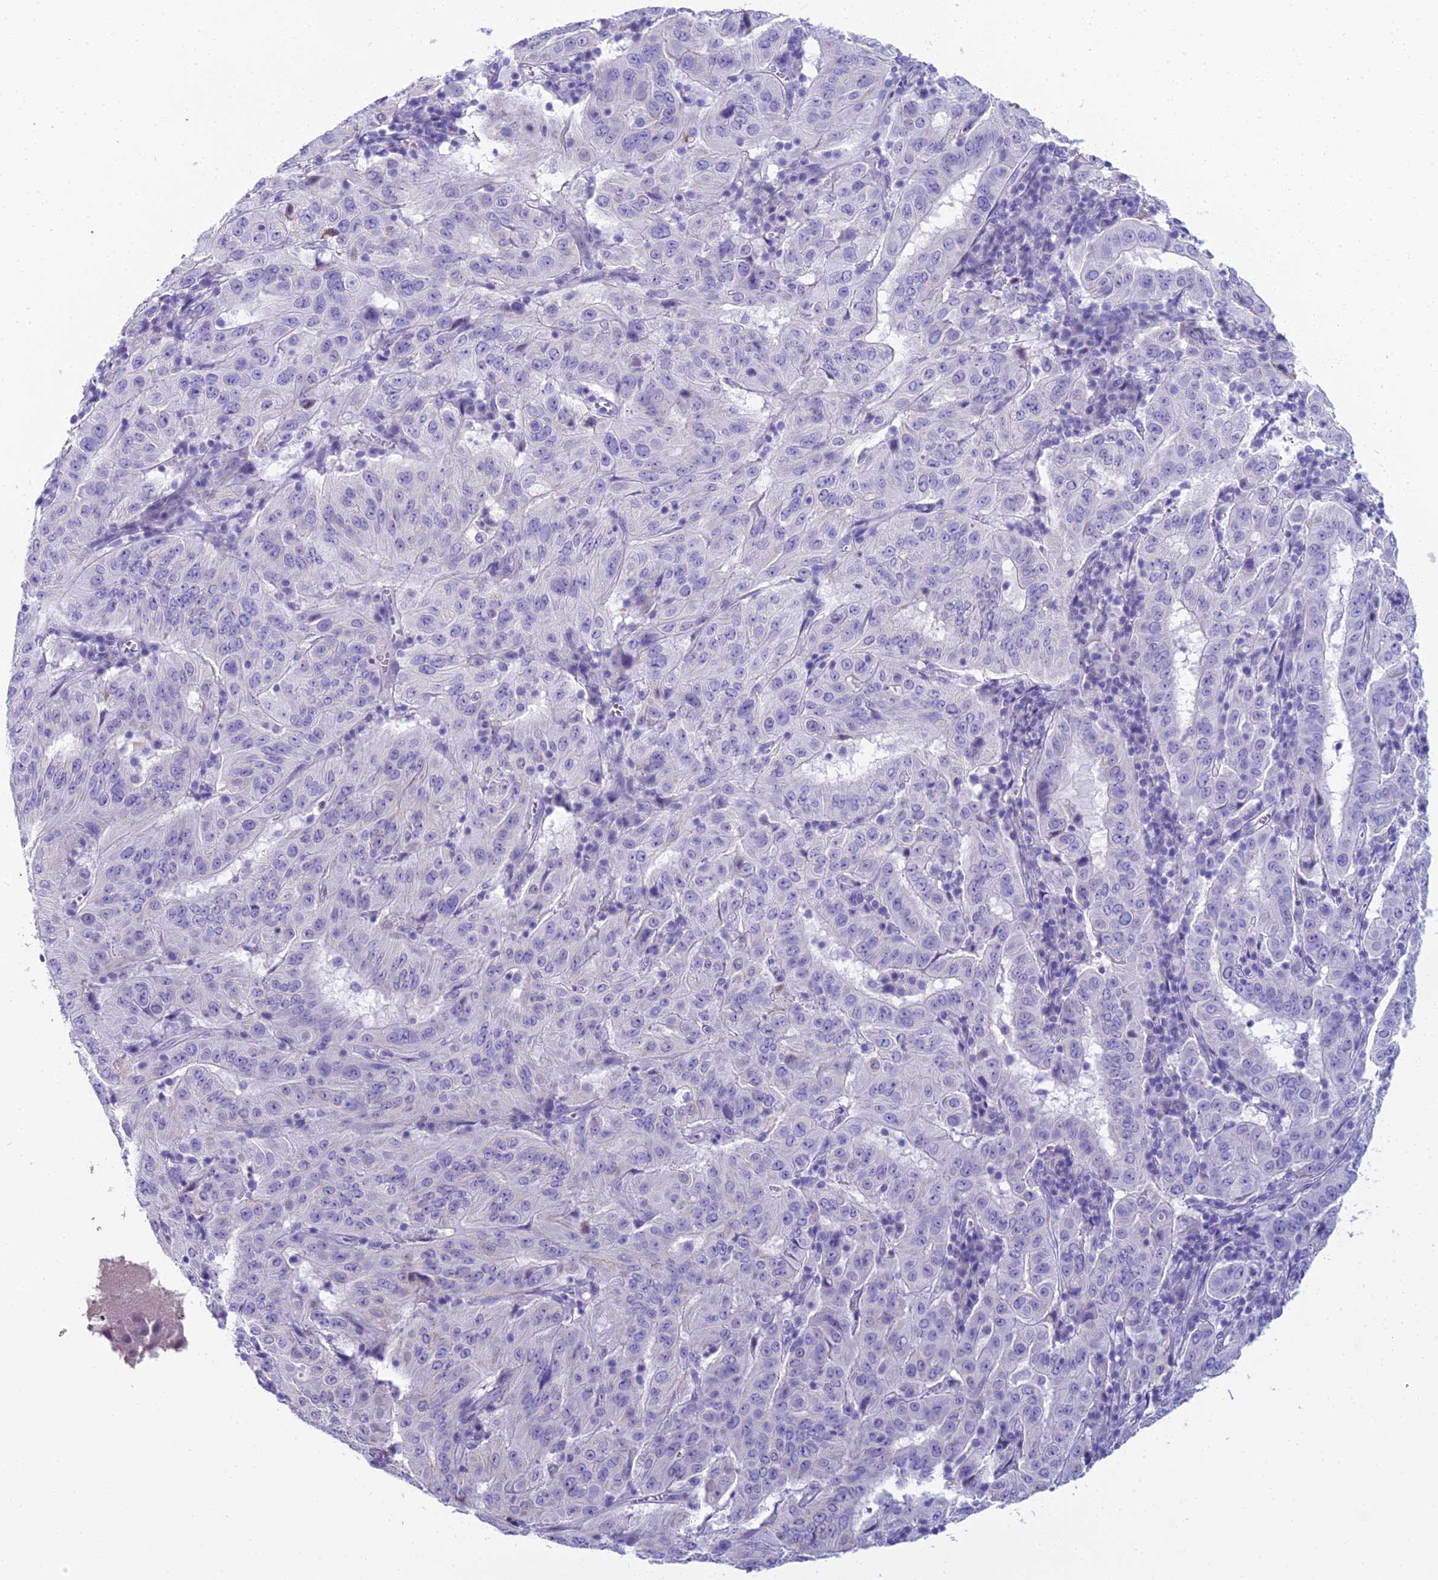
{"staining": {"intensity": "negative", "quantity": "none", "location": "none"}, "tissue": "pancreatic cancer", "cell_type": "Tumor cells", "image_type": "cancer", "snomed": [{"axis": "morphology", "description": "Adenocarcinoma, NOS"}, {"axis": "topography", "description": "Pancreas"}], "caption": "DAB (3,3'-diaminobenzidine) immunohistochemical staining of pancreatic cancer (adenocarcinoma) reveals no significant staining in tumor cells.", "gene": "UNC80", "patient": {"sex": "male", "age": 63}}